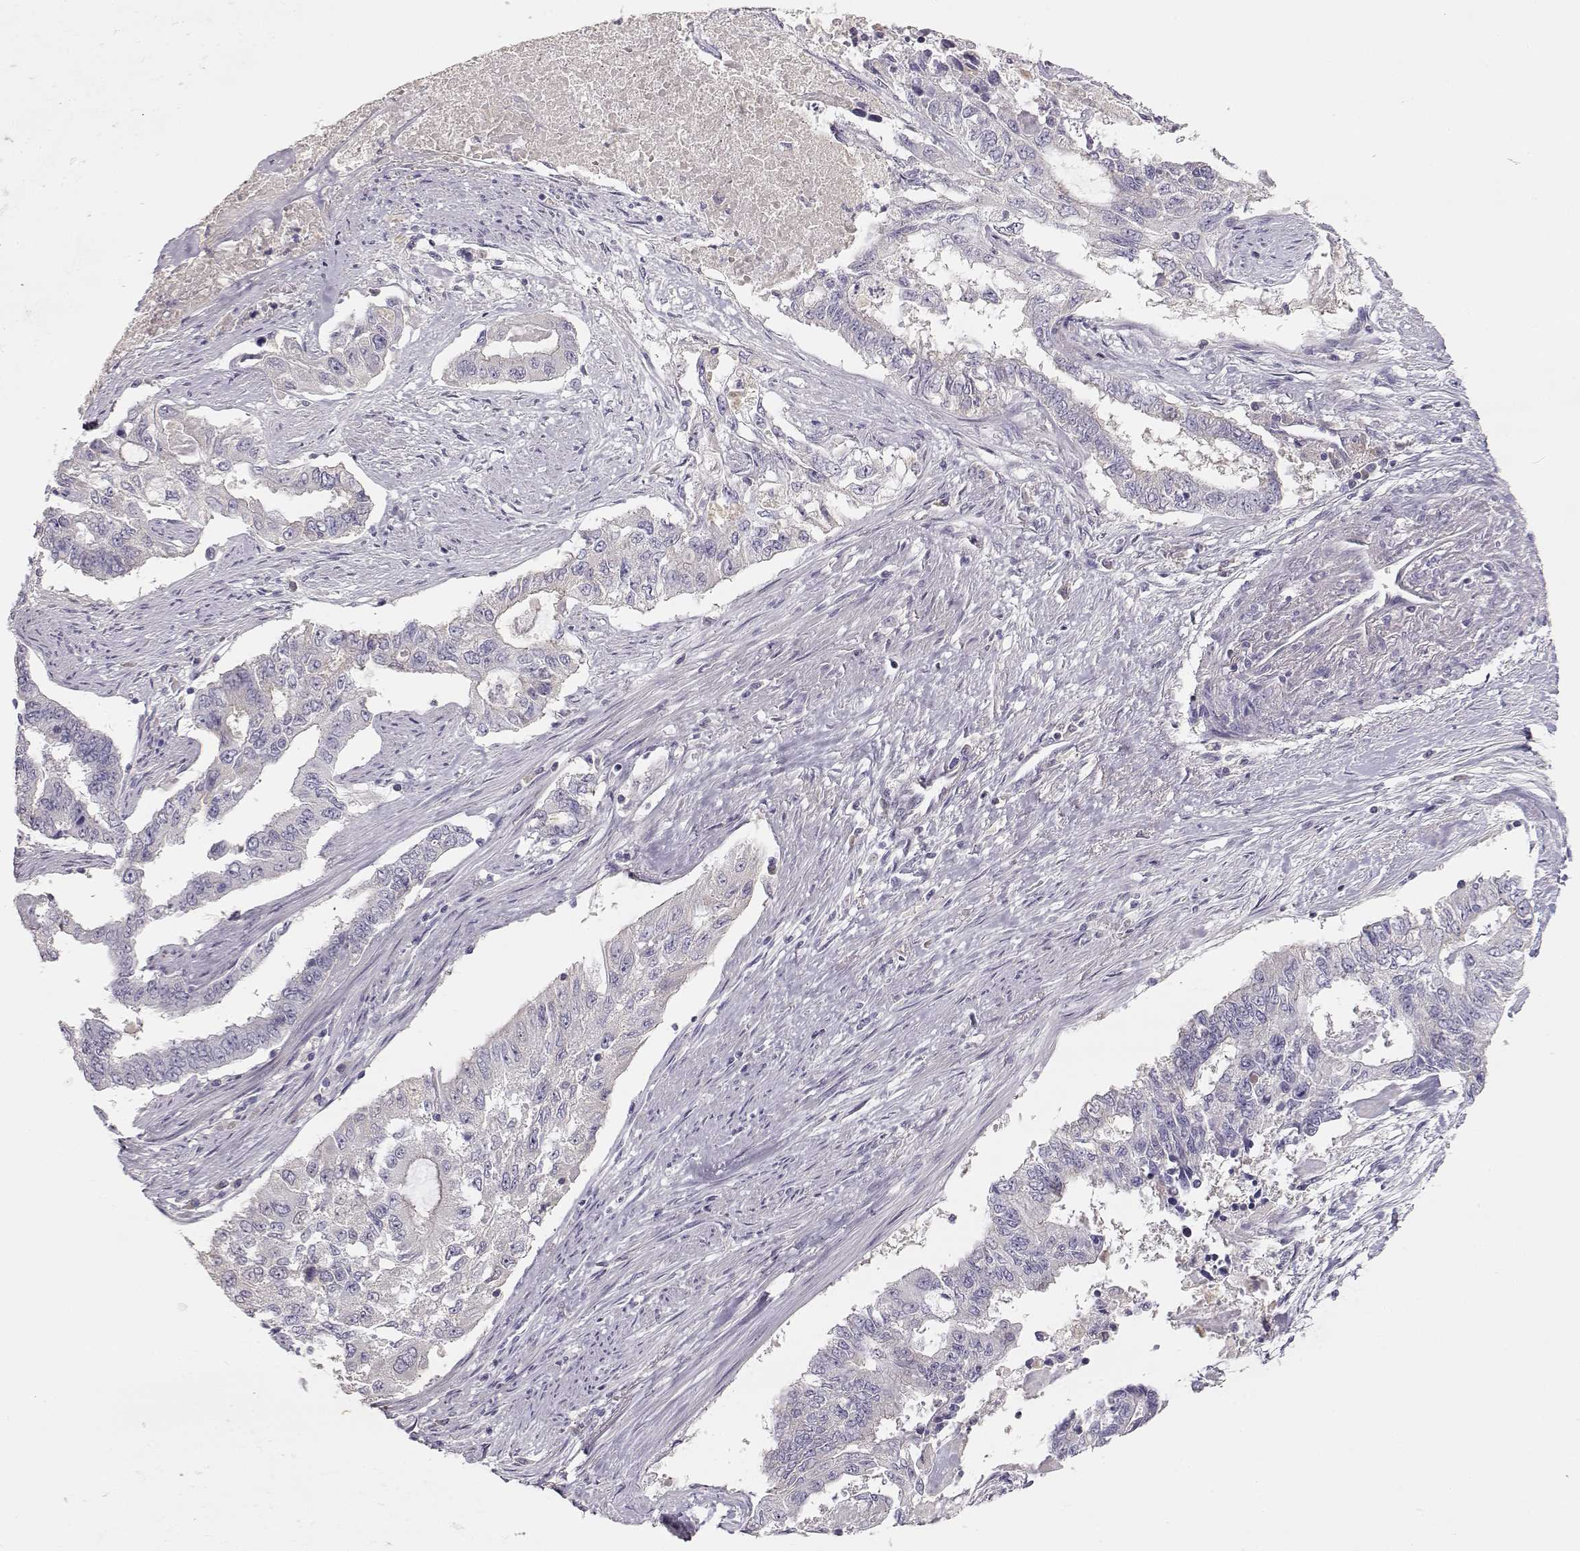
{"staining": {"intensity": "negative", "quantity": "none", "location": "none"}, "tissue": "endometrial cancer", "cell_type": "Tumor cells", "image_type": "cancer", "snomed": [{"axis": "morphology", "description": "Adenocarcinoma, NOS"}, {"axis": "topography", "description": "Uterus"}], "caption": "Tumor cells show no significant protein staining in endometrial cancer. (Immunohistochemistry (ihc), brightfield microscopy, high magnification).", "gene": "SLCO6A1", "patient": {"sex": "female", "age": 59}}